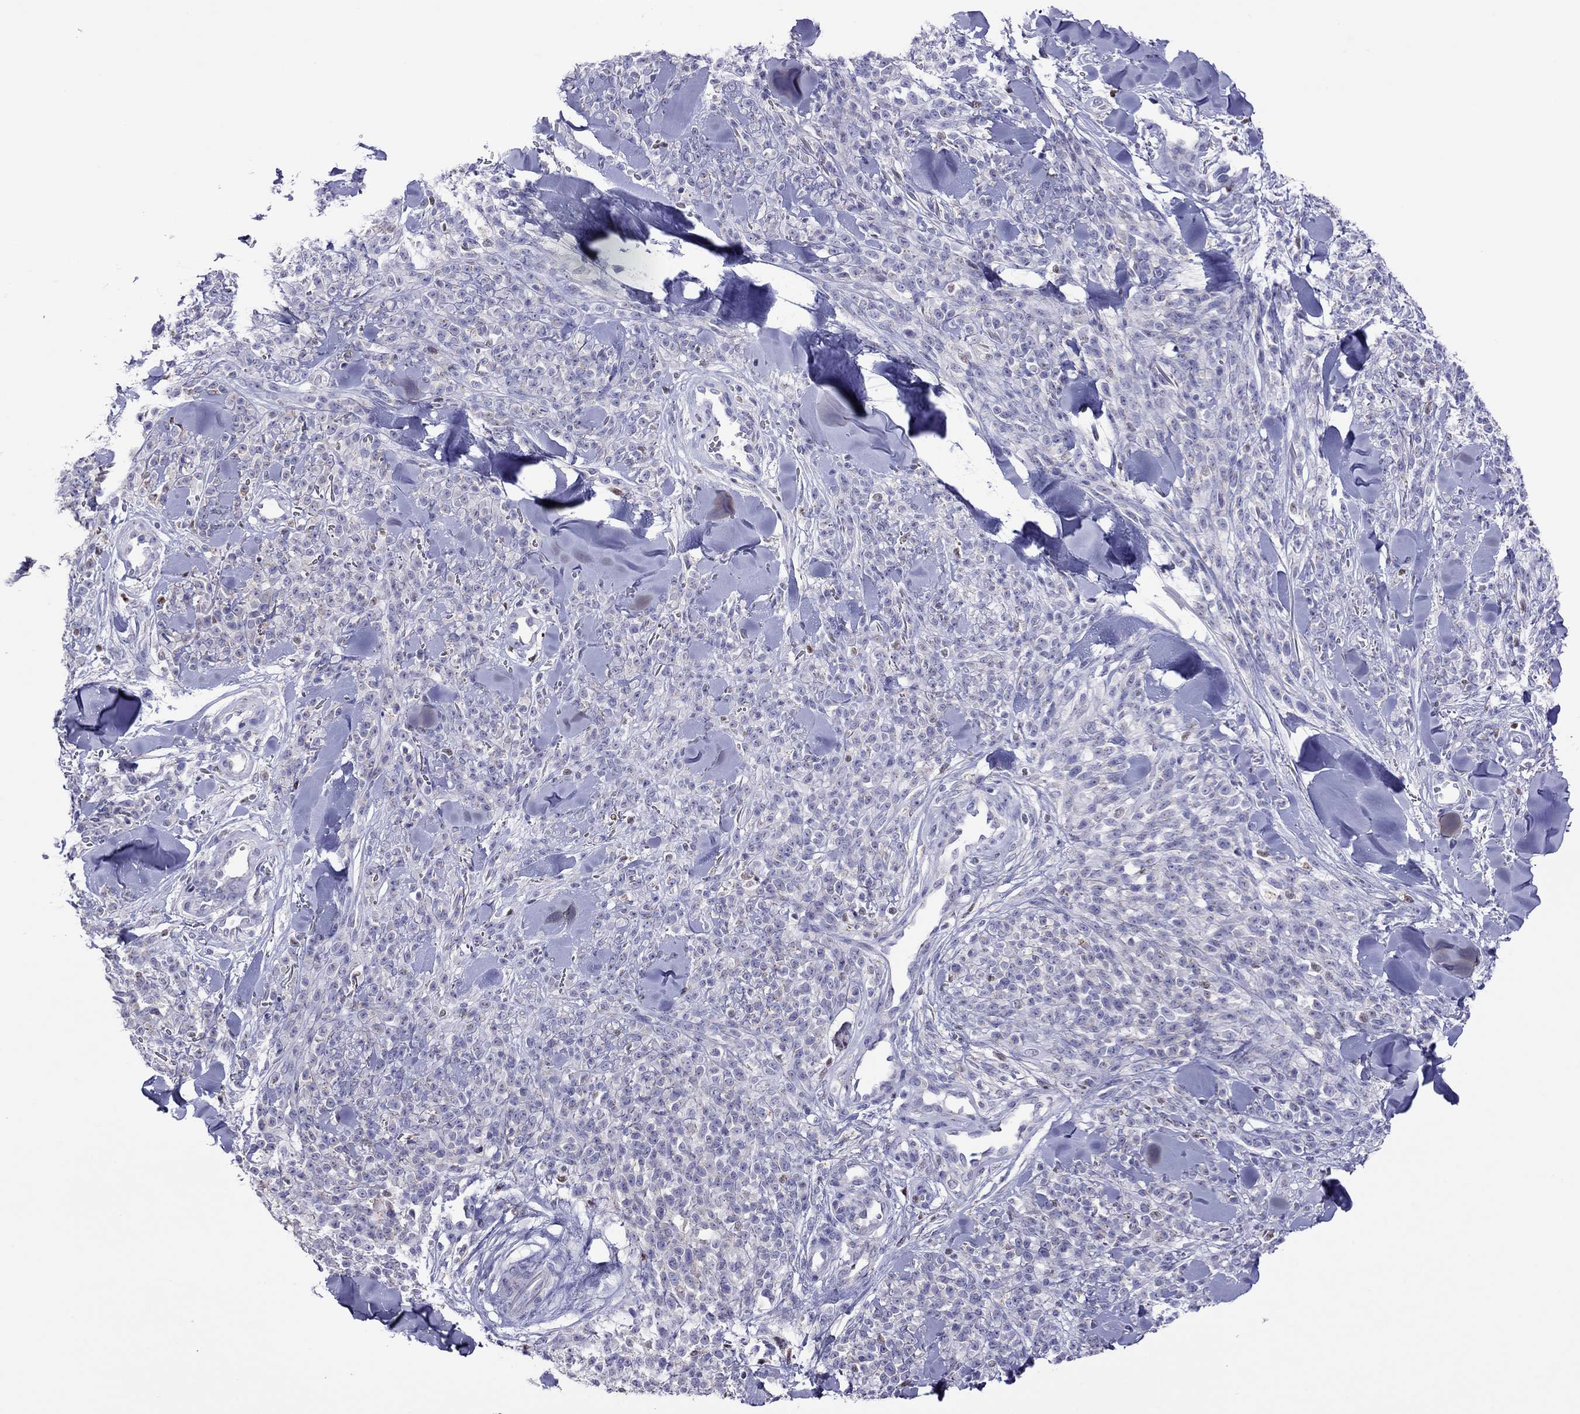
{"staining": {"intensity": "negative", "quantity": "none", "location": "none"}, "tissue": "melanoma", "cell_type": "Tumor cells", "image_type": "cancer", "snomed": [{"axis": "morphology", "description": "Malignant melanoma, NOS"}, {"axis": "topography", "description": "Skin"}, {"axis": "topography", "description": "Skin of trunk"}], "caption": "DAB (3,3'-diaminobenzidine) immunohistochemical staining of malignant melanoma exhibits no significant expression in tumor cells. (Brightfield microscopy of DAB immunohistochemistry (IHC) at high magnification).", "gene": "MPZ", "patient": {"sex": "male", "age": 74}}